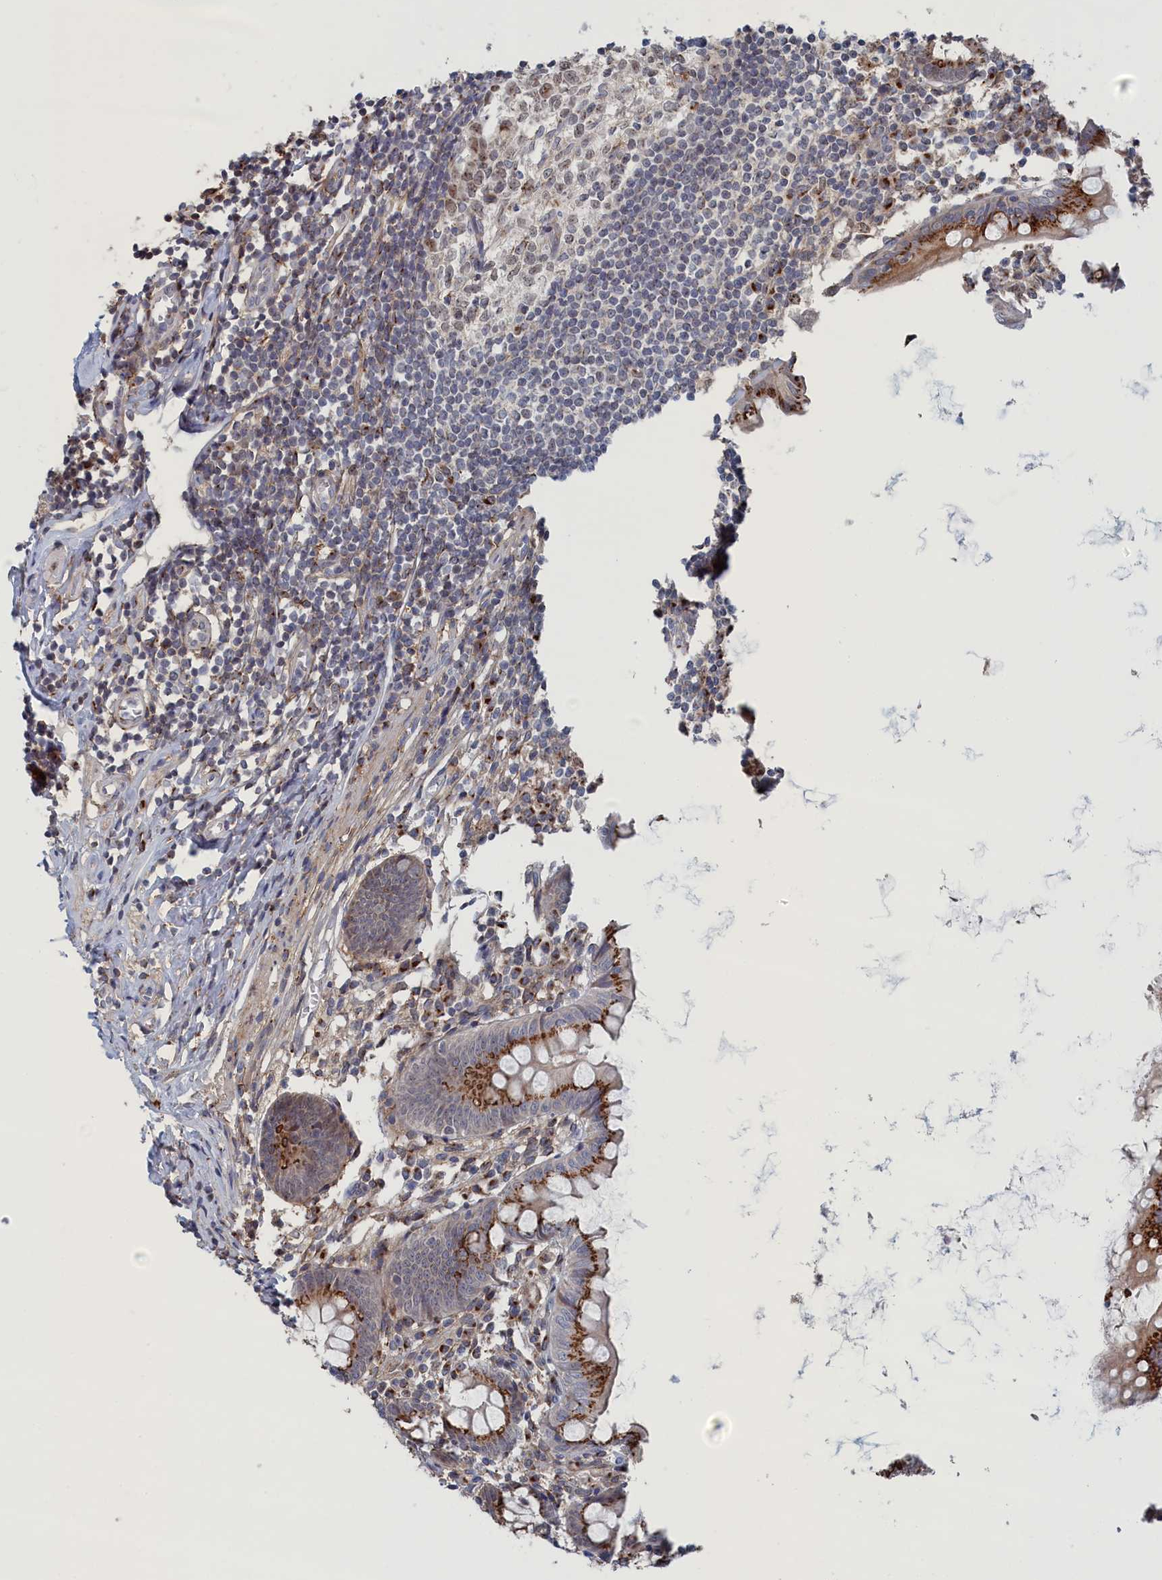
{"staining": {"intensity": "moderate", "quantity": ">75%", "location": "cytoplasmic/membranous"}, "tissue": "appendix", "cell_type": "Glandular cells", "image_type": "normal", "snomed": [{"axis": "morphology", "description": "Normal tissue, NOS"}, {"axis": "topography", "description": "Appendix"}], "caption": "The photomicrograph demonstrates staining of benign appendix, revealing moderate cytoplasmic/membranous protein positivity (brown color) within glandular cells.", "gene": "IRX1", "patient": {"sex": "female", "age": 51}}